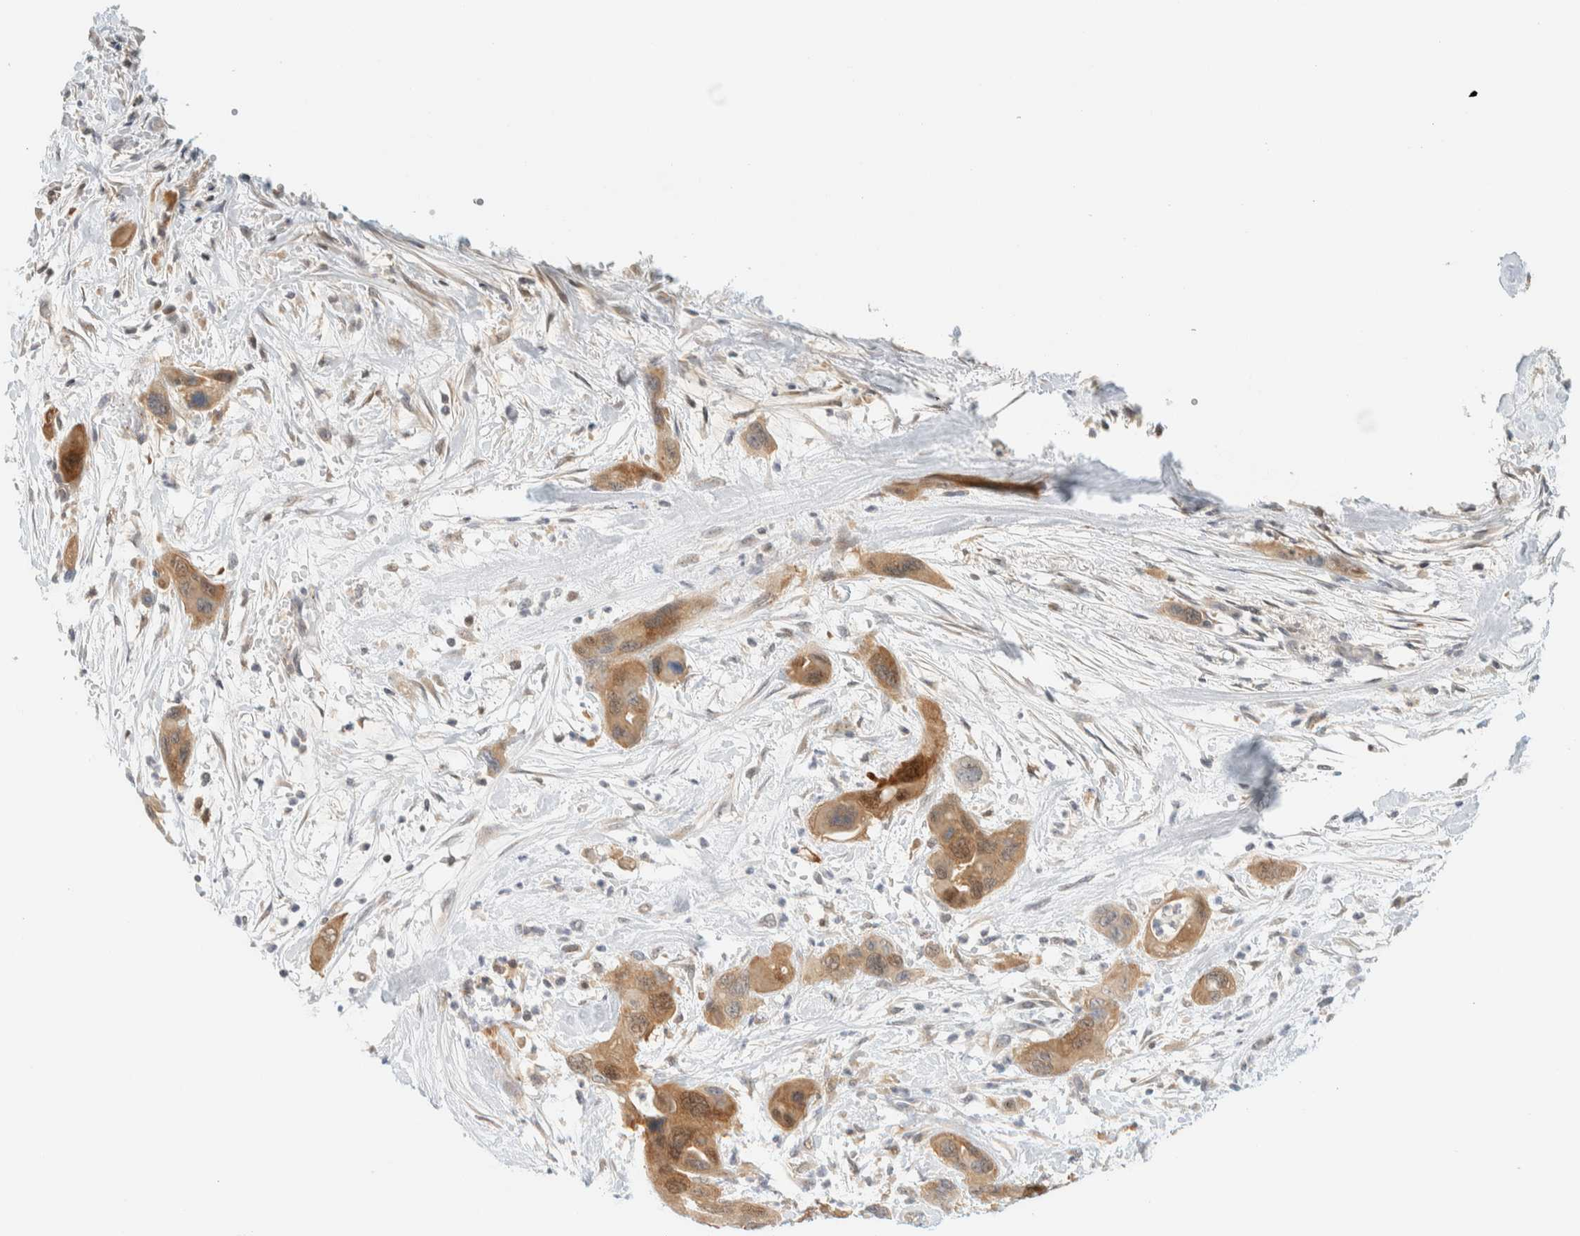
{"staining": {"intensity": "moderate", "quantity": ">75%", "location": "cytoplasmic/membranous"}, "tissue": "pancreatic cancer", "cell_type": "Tumor cells", "image_type": "cancer", "snomed": [{"axis": "morphology", "description": "Adenocarcinoma, NOS"}, {"axis": "topography", "description": "Pancreas"}], "caption": "IHC image of neoplastic tissue: pancreatic adenocarcinoma stained using IHC reveals medium levels of moderate protein expression localized specifically in the cytoplasmic/membranous of tumor cells, appearing as a cytoplasmic/membranous brown color.", "gene": "PCYT2", "patient": {"sex": "female", "age": 71}}